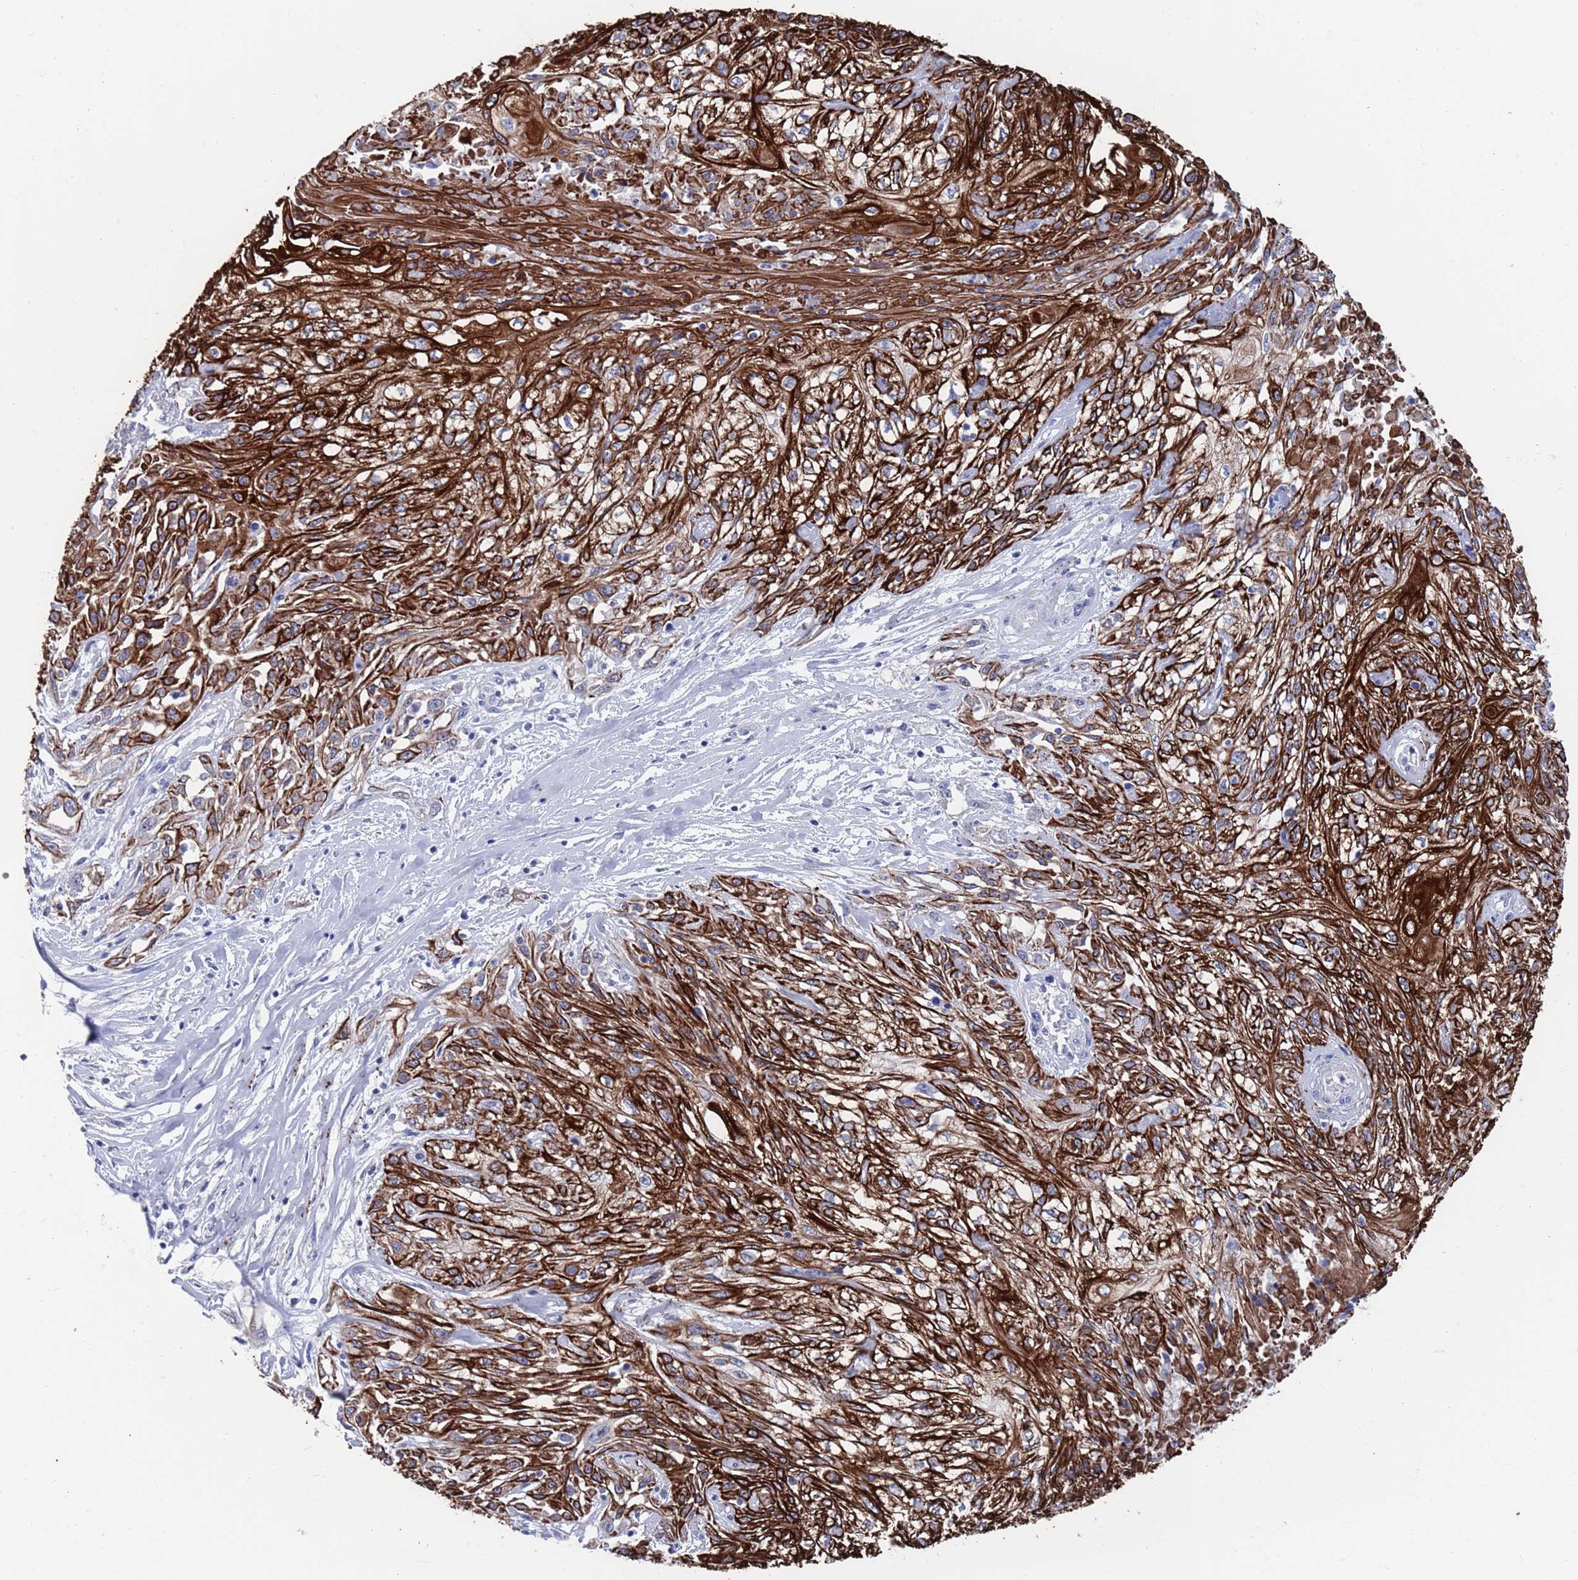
{"staining": {"intensity": "strong", "quantity": ">75%", "location": "cytoplasmic/membranous"}, "tissue": "skin cancer", "cell_type": "Tumor cells", "image_type": "cancer", "snomed": [{"axis": "morphology", "description": "Squamous cell carcinoma, NOS"}, {"axis": "morphology", "description": "Squamous cell carcinoma, metastatic, NOS"}, {"axis": "topography", "description": "Skin"}, {"axis": "topography", "description": "Lymph node"}], "caption": "A high amount of strong cytoplasmic/membranous expression is appreciated in about >75% of tumor cells in skin cancer tissue. Using DAB (brown) and hematoxylin (blue) stains, captured at high magnification using brightfield microscopy.", "gene": "MTMR2", "patient": {"sex": "male", "age": 75}}